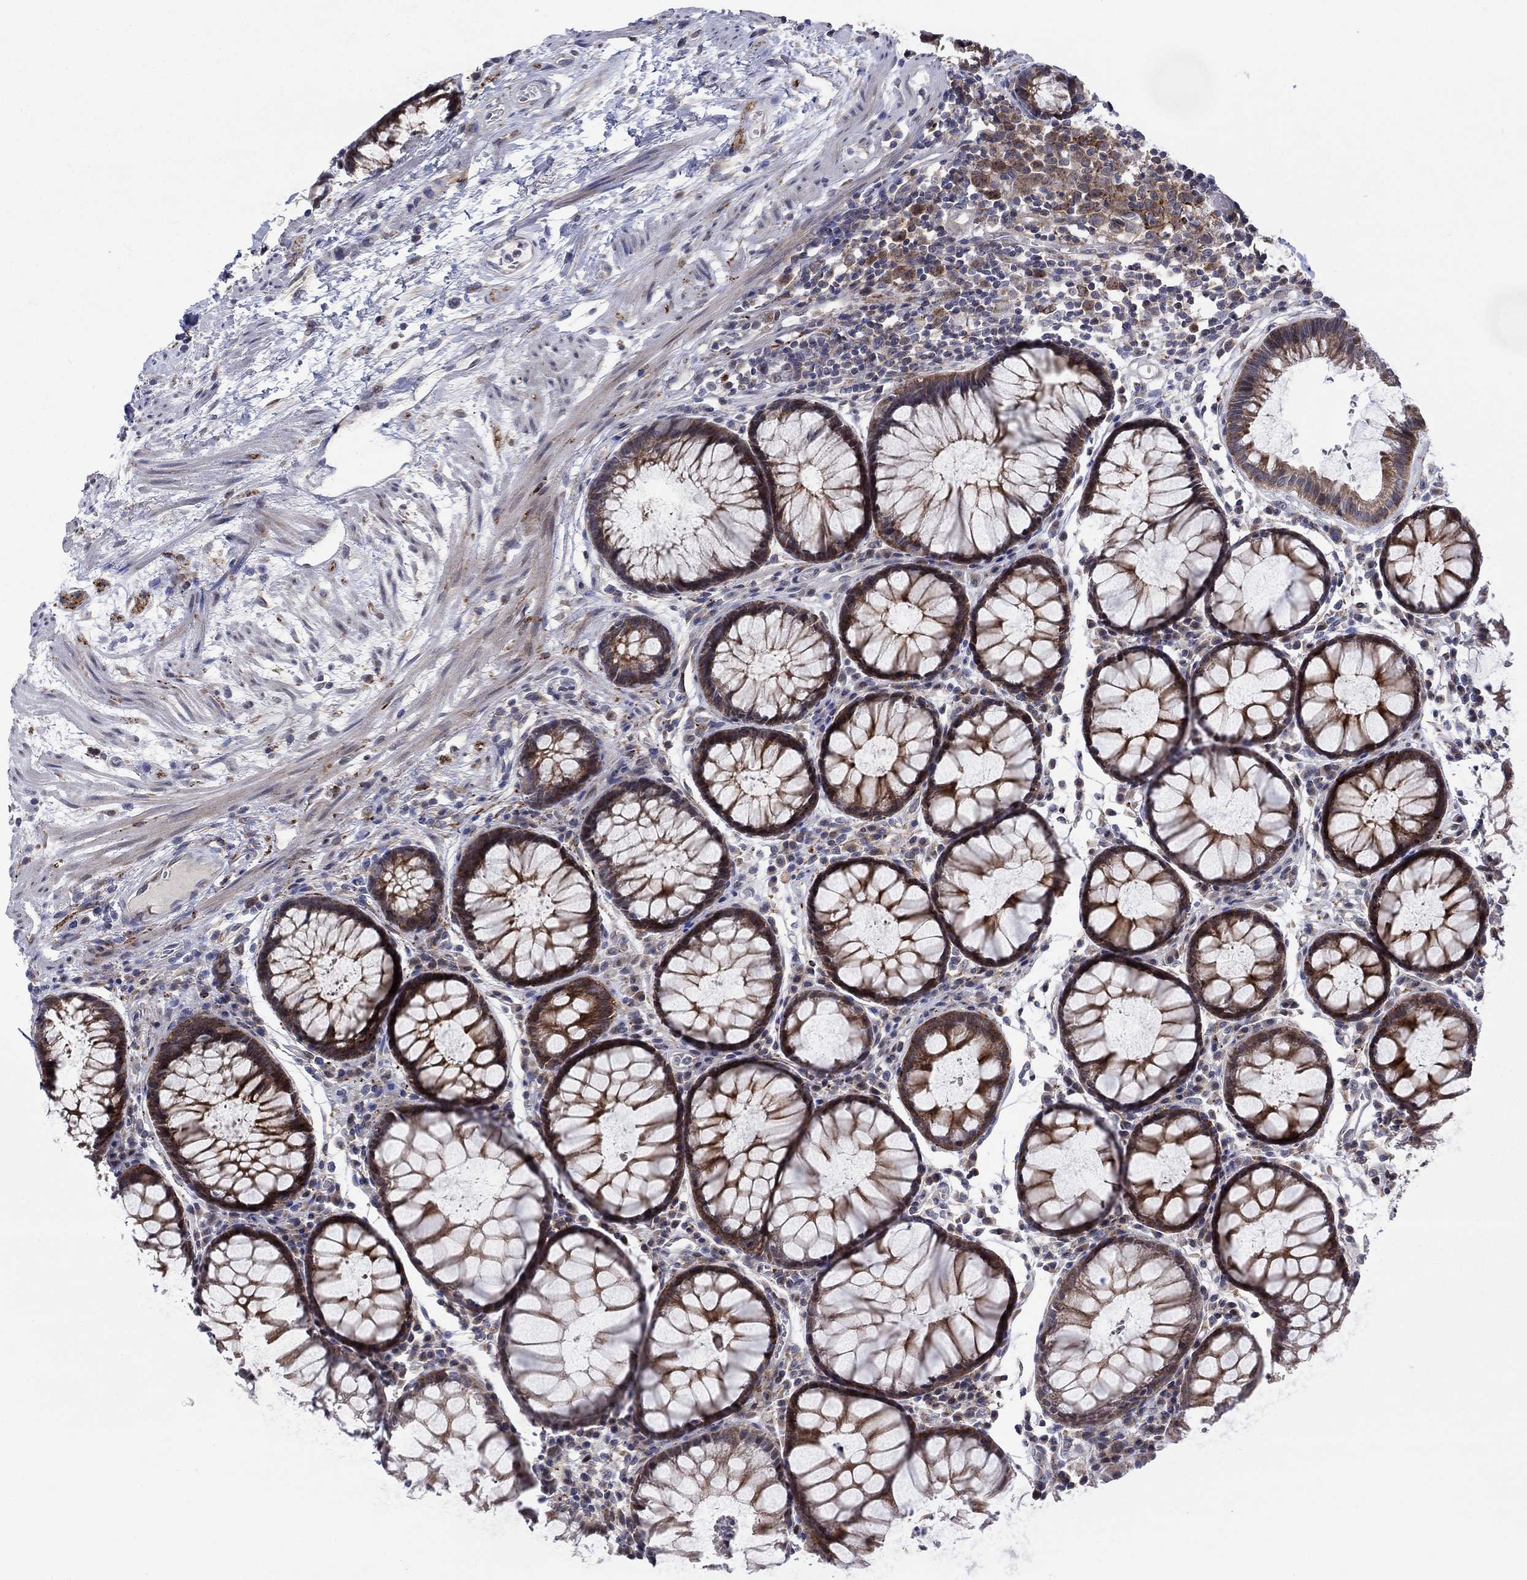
{"staining": {"intensity": "strong", "quantity": ">75%", "location": "cytoplasmic/membranous"}, "tissue": "rectum", "cell_type": "Glandular cells", "image_type": "normal", "snomed": [{"axis": "morphology", "description": "Normal tissue, NOS"}, {"axis": "topography", "description": "Rectum"}], "caption": "Brown immunohistochemical staining in unremarkable human rectum exhibits strong cytoplasmic/membranous staining in about >75% of glandular cells. The staining was performed using DAB to visualize the protein expression in brown, while the nuclei were stained in blue with hematoxylin (Magnification: 20x).", "gene": "SLC35F2", "patient": {"sex": "female", "age": 68}}